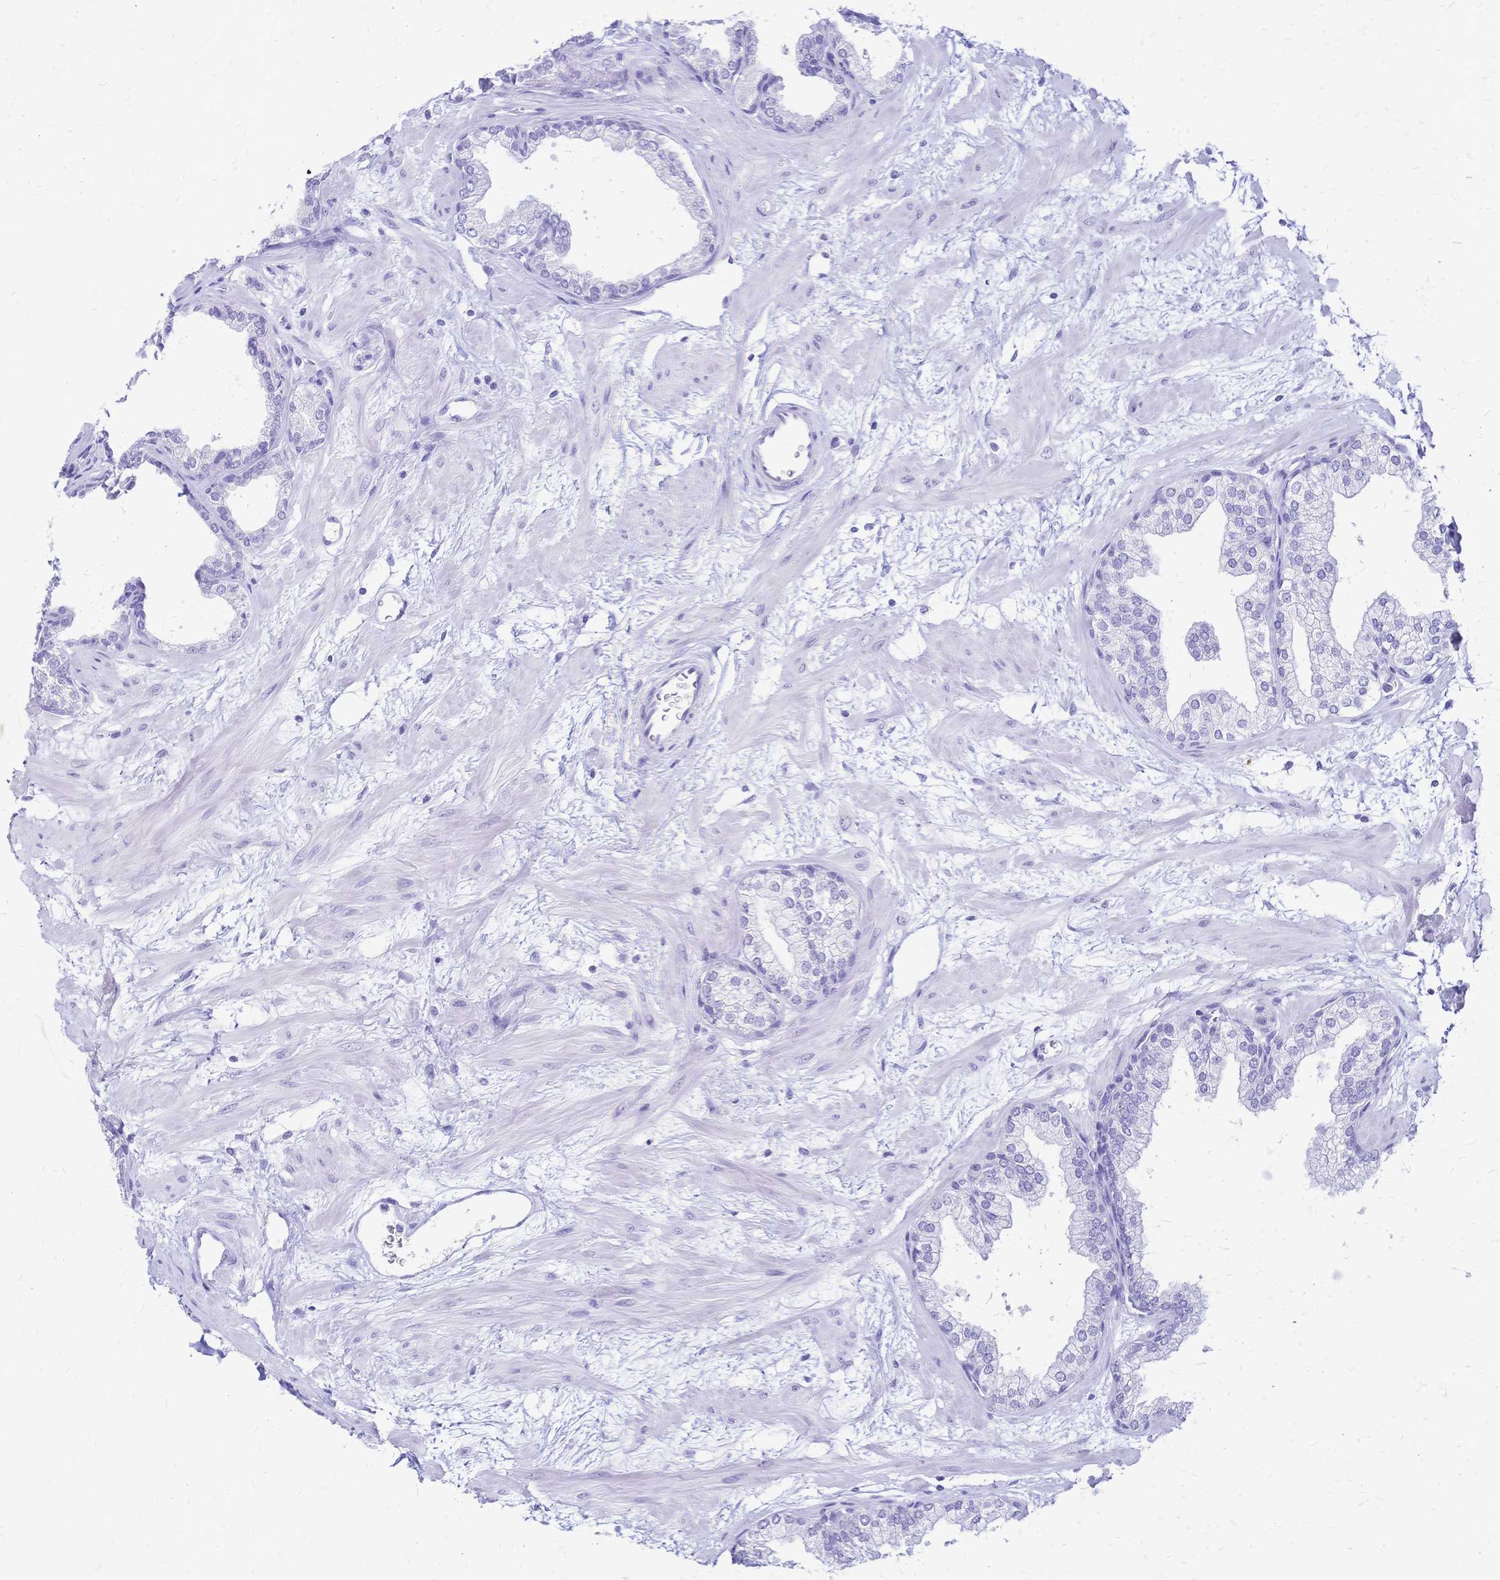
{"staining": {"intensity": "negative", "quantity": "none", "location": "none"}, "tissue": "prostate", "cell_type": "Glandular cells", "image_type": "normal", "snomed": [{"axis": "morphology", "description": "Normal tissue, NOS"}, {"axis": "topography", "description": "Prostate"}], "caption": "Immunohistochemical staining of normal human prostate shows no significant expression in glandular cells.", "gene": "FA2H", "patient": {"sex": "male", "age": 37}}